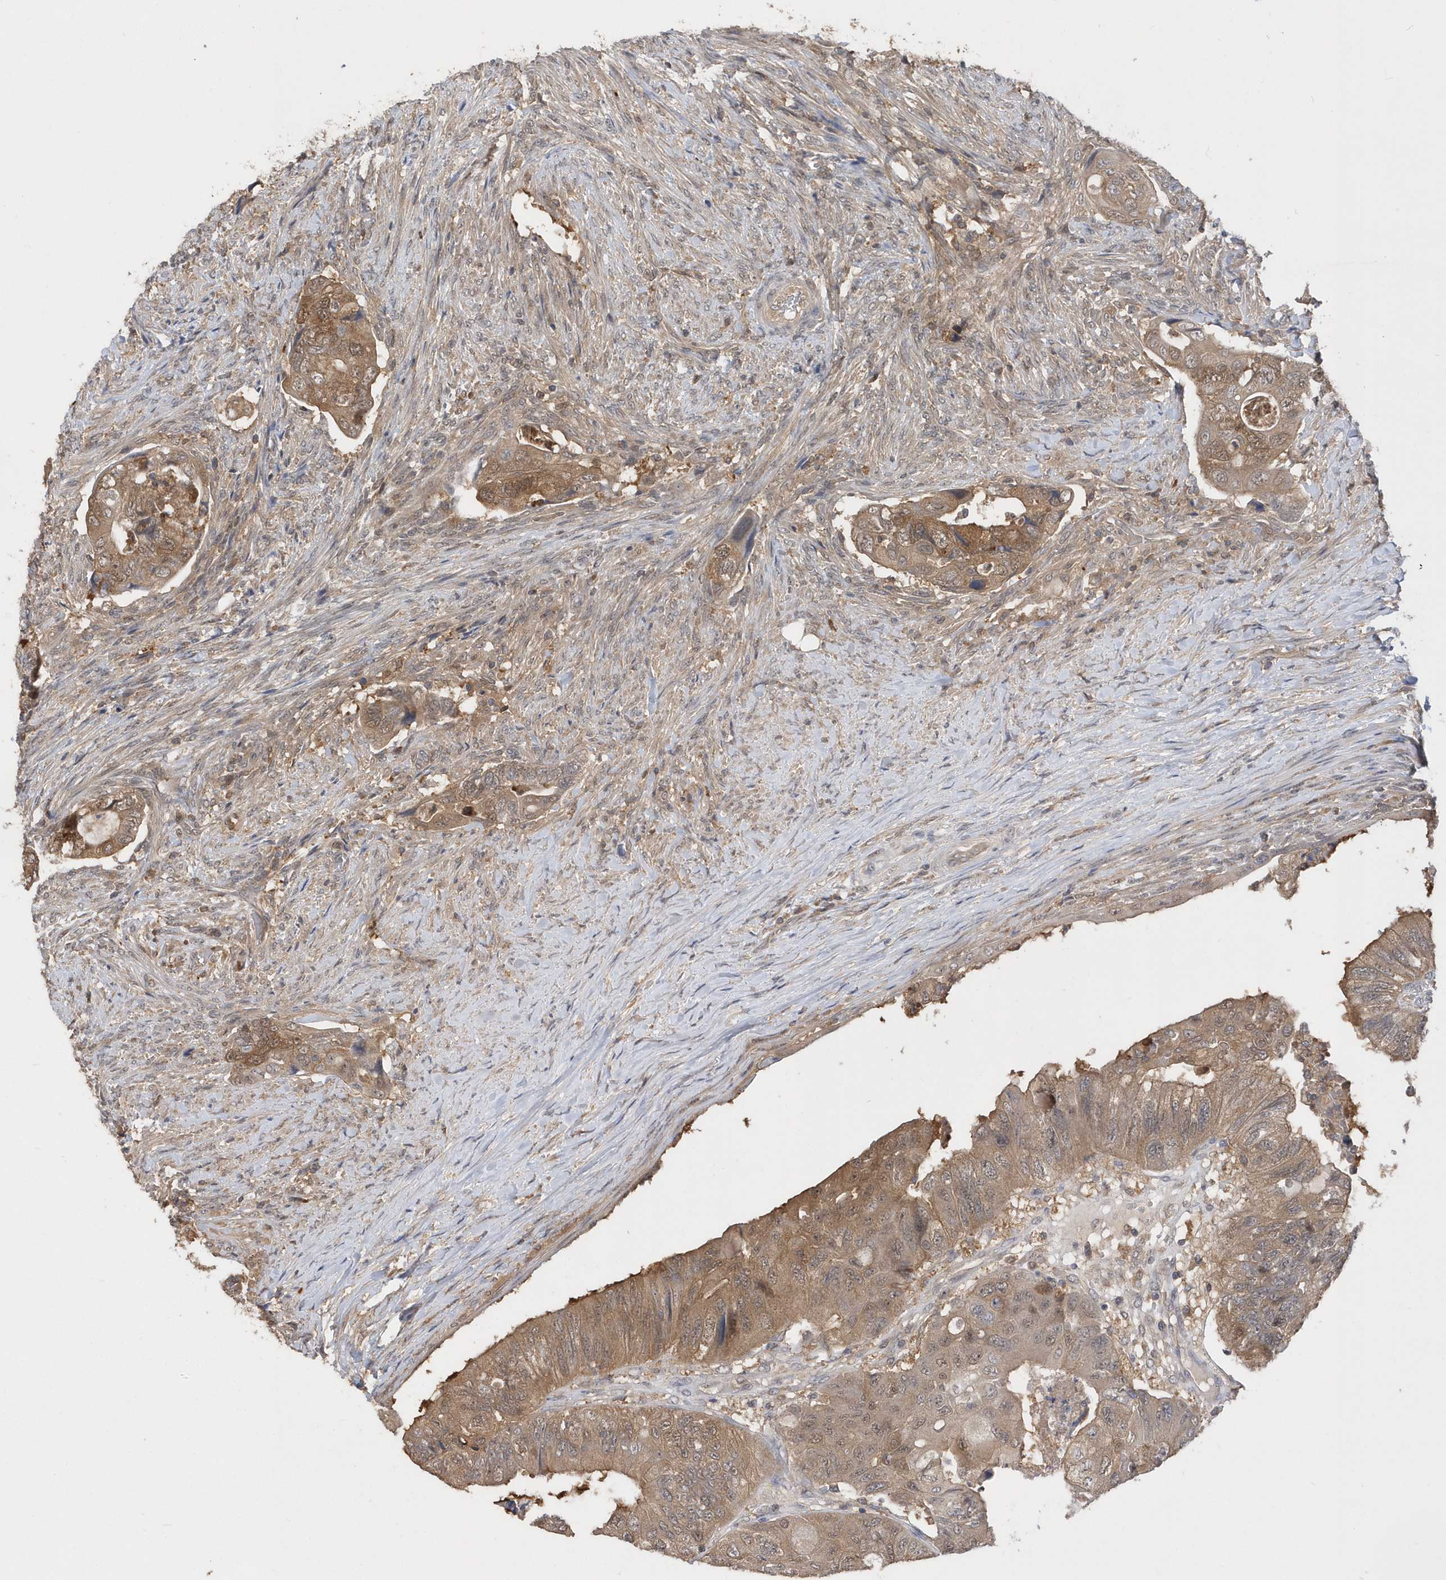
{"staining": {"intensity": "moderate", "quantity": ">75%", "location": "cytoplasmic/membranous"}, "tissue": "colorectal cancer", "cell_type": "Tumor cells", "image_type": "cancer", "snomed": [{"axis": "morphology", "description": "Adenocarcinoma, NOS"}, {"axis": "topography", "description": "Rectum"}], "caption": "Protein staining shows moderate cytoplasmic/membranous expression in about >75% of tumor cells in colorectal cancer (adenocarcinoma).", "gene": "RPE", "patient": {"sex": "male", "age": 63}}